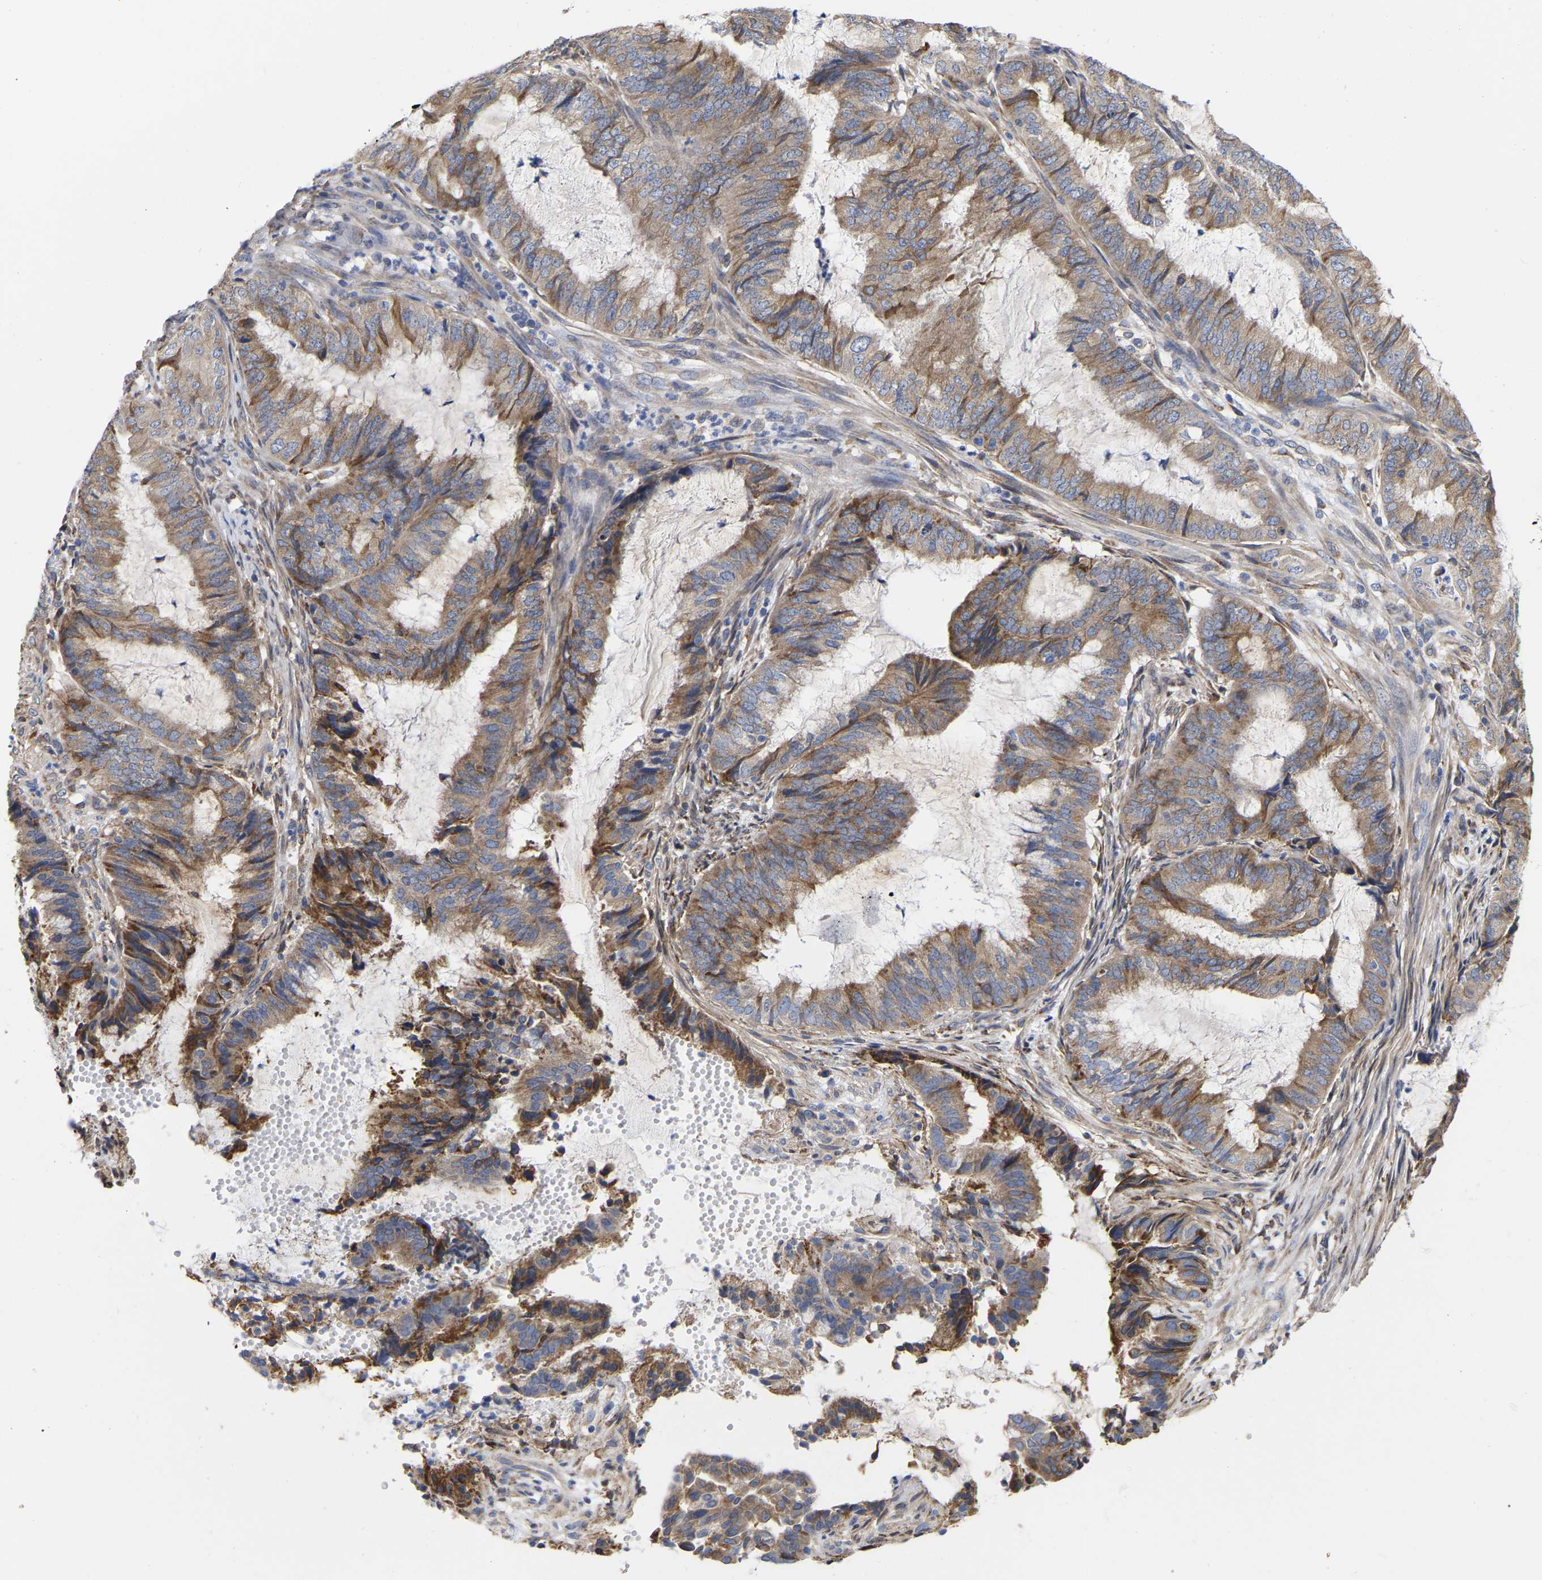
{"staining": {"intensity": "moderate", "quantity": ">75%", "location": "cytoplasmic/membranous"}, "tissue": "endometrial cancer", "cell_type": "Tumor cells", "image_type": "cancer", "snomed": [{"axis": "morphology", "description": "Adenocarcinoma, NOS"}, {"axis": "topography", "description": "Endometrium"}], "caption": "Tumor cells reveal moderate cytoplasmic/membranous staining in about >75% of cells in endometrial cancer. (DAB IHC with brightfield microscopy, high magnification).", "gene": "CFAP298", "patient": {"sex": "female", "age": 51}}